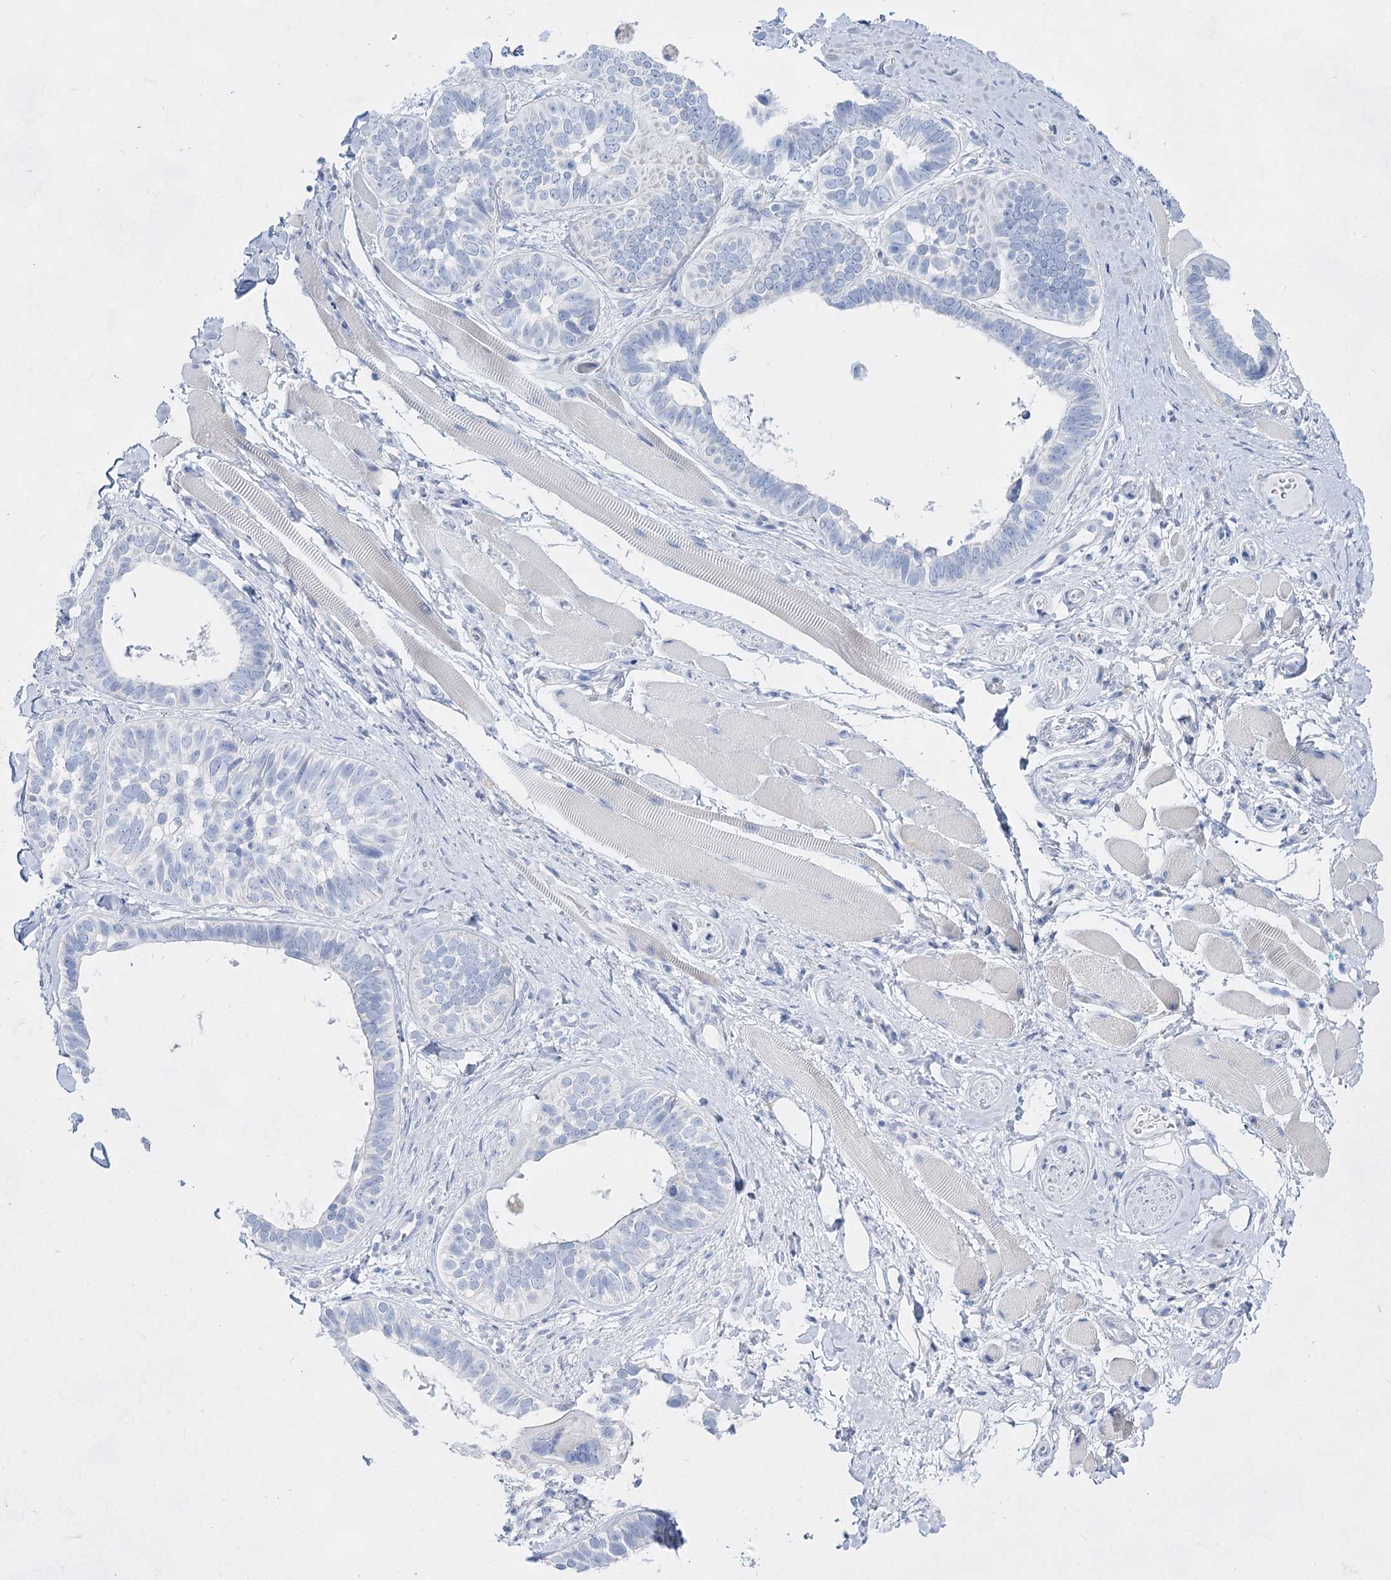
{"staining": {"intensity": "negative", "quantity": "none", "location": "none"}, "tissue": "skin cancer", "cell_type": "Tumor cells", "image_type": "cancer", "snomed": [{"axis": "morphology", "description": "Basal cell carcinoma"}, {"axis": "topography", "description": "Skin"}], "caption": "DAB immunohistochemical staining of skin cancer (basal cell carcinoma) displays no significant positivity in tumor cells. (Brightfield microscopy of DAB immunohistochemistry (IHC) at high magnification).", "gene": "ACRV1", "patient": {"sex": "male", "age": 62}}